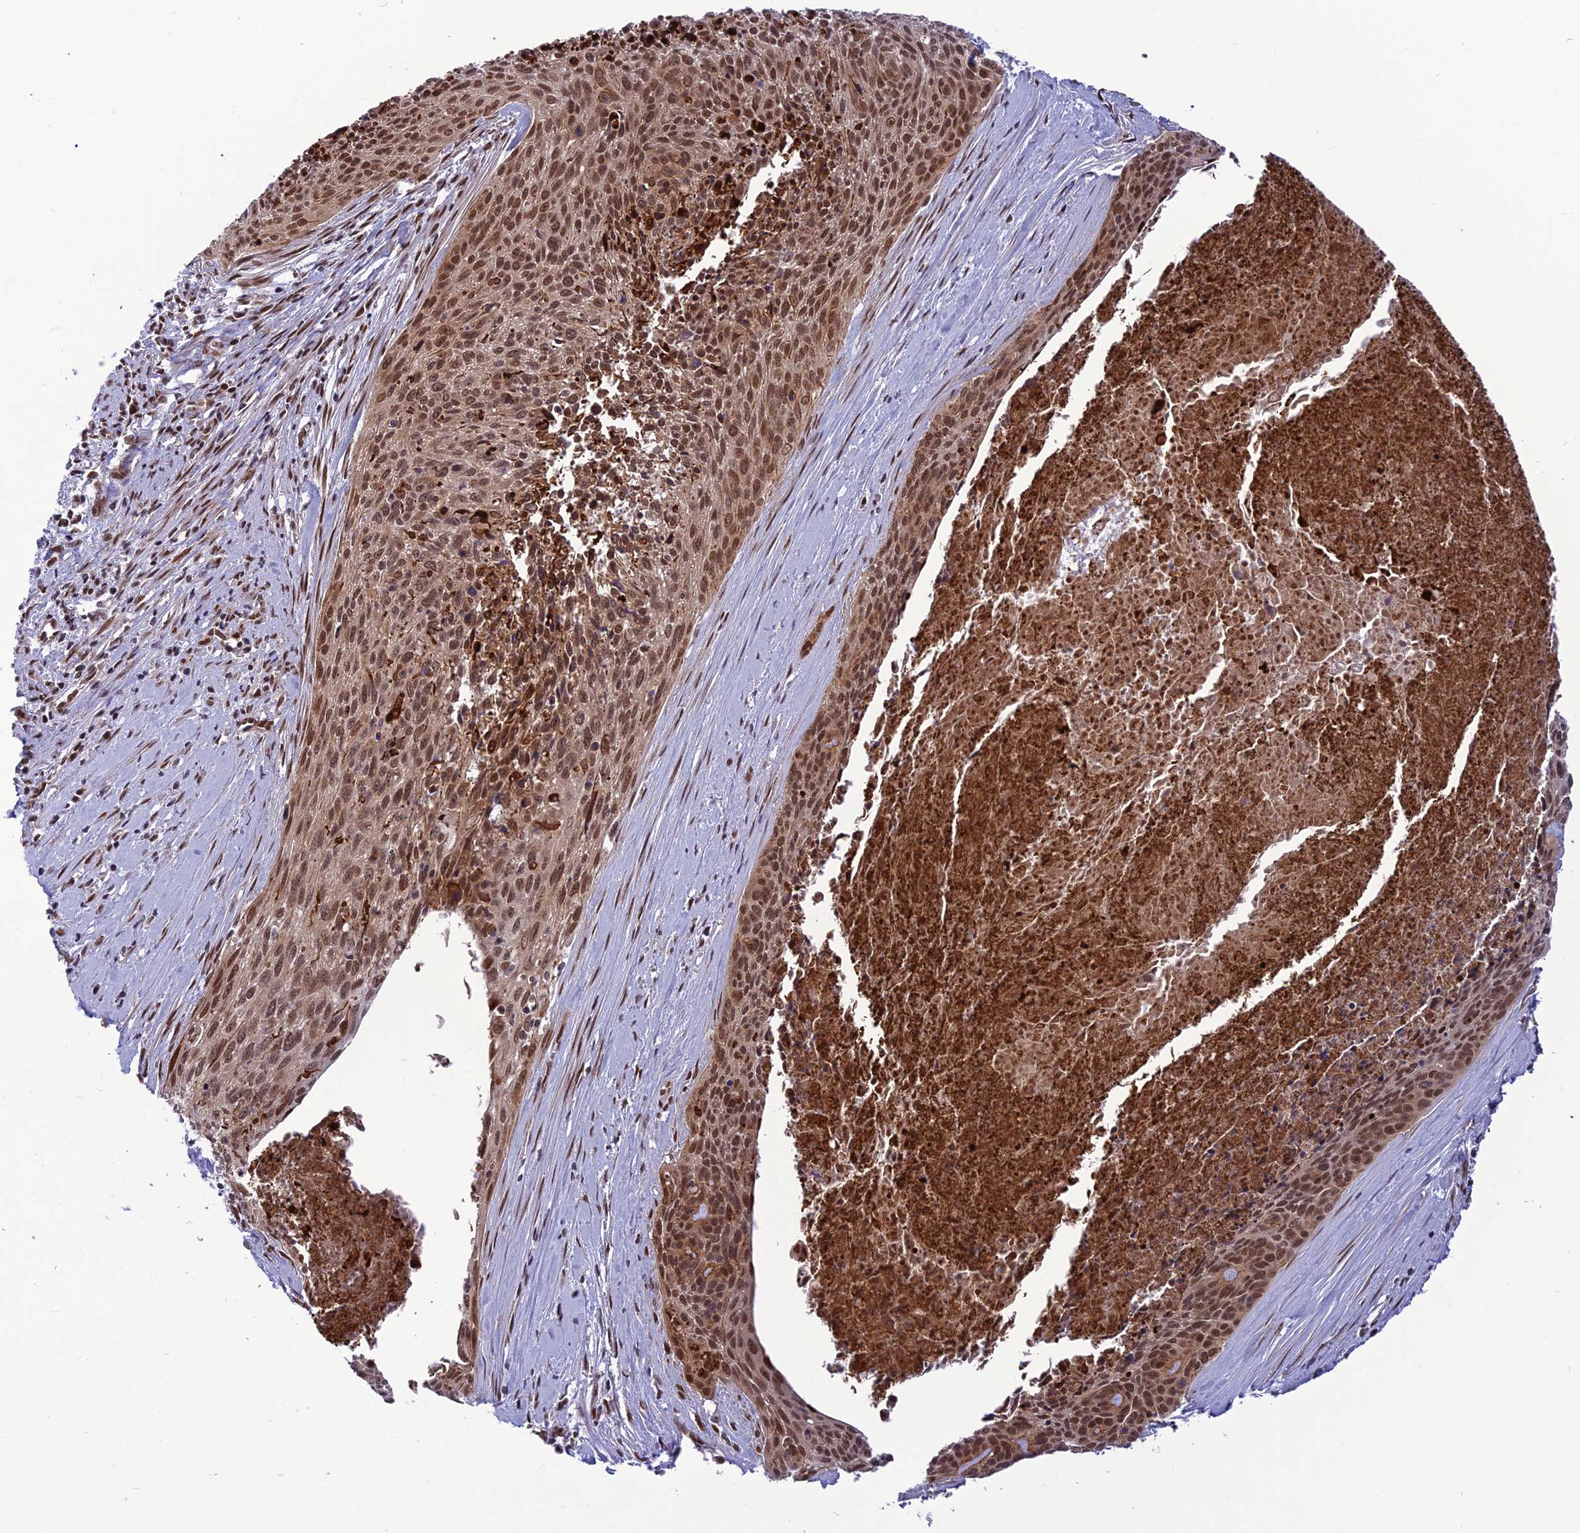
{"staining": {"intensity": "moderate", "quantity": ">75%", "location": "cytoplasmic/membranous,nuclear"}, "tissue": "cervical cancer", "cell_type": "Tumor cells", "image_type": "cancer", "snomed": [{"axis": "morphology", "description": "Squamous cell carcinoma, NOS"}, {"axis": "topography", "description": "Cervix"}], "caption": "Immunohistochemical staining of cervical cancer (squamous cell carcinoma) displays medium levels of moderate cytoplasmic/membranous and nuclear staining in approximately >75% of tumor cells.", "gene": "RTRAF", "patient": {"sex": "female", "age": 55}}